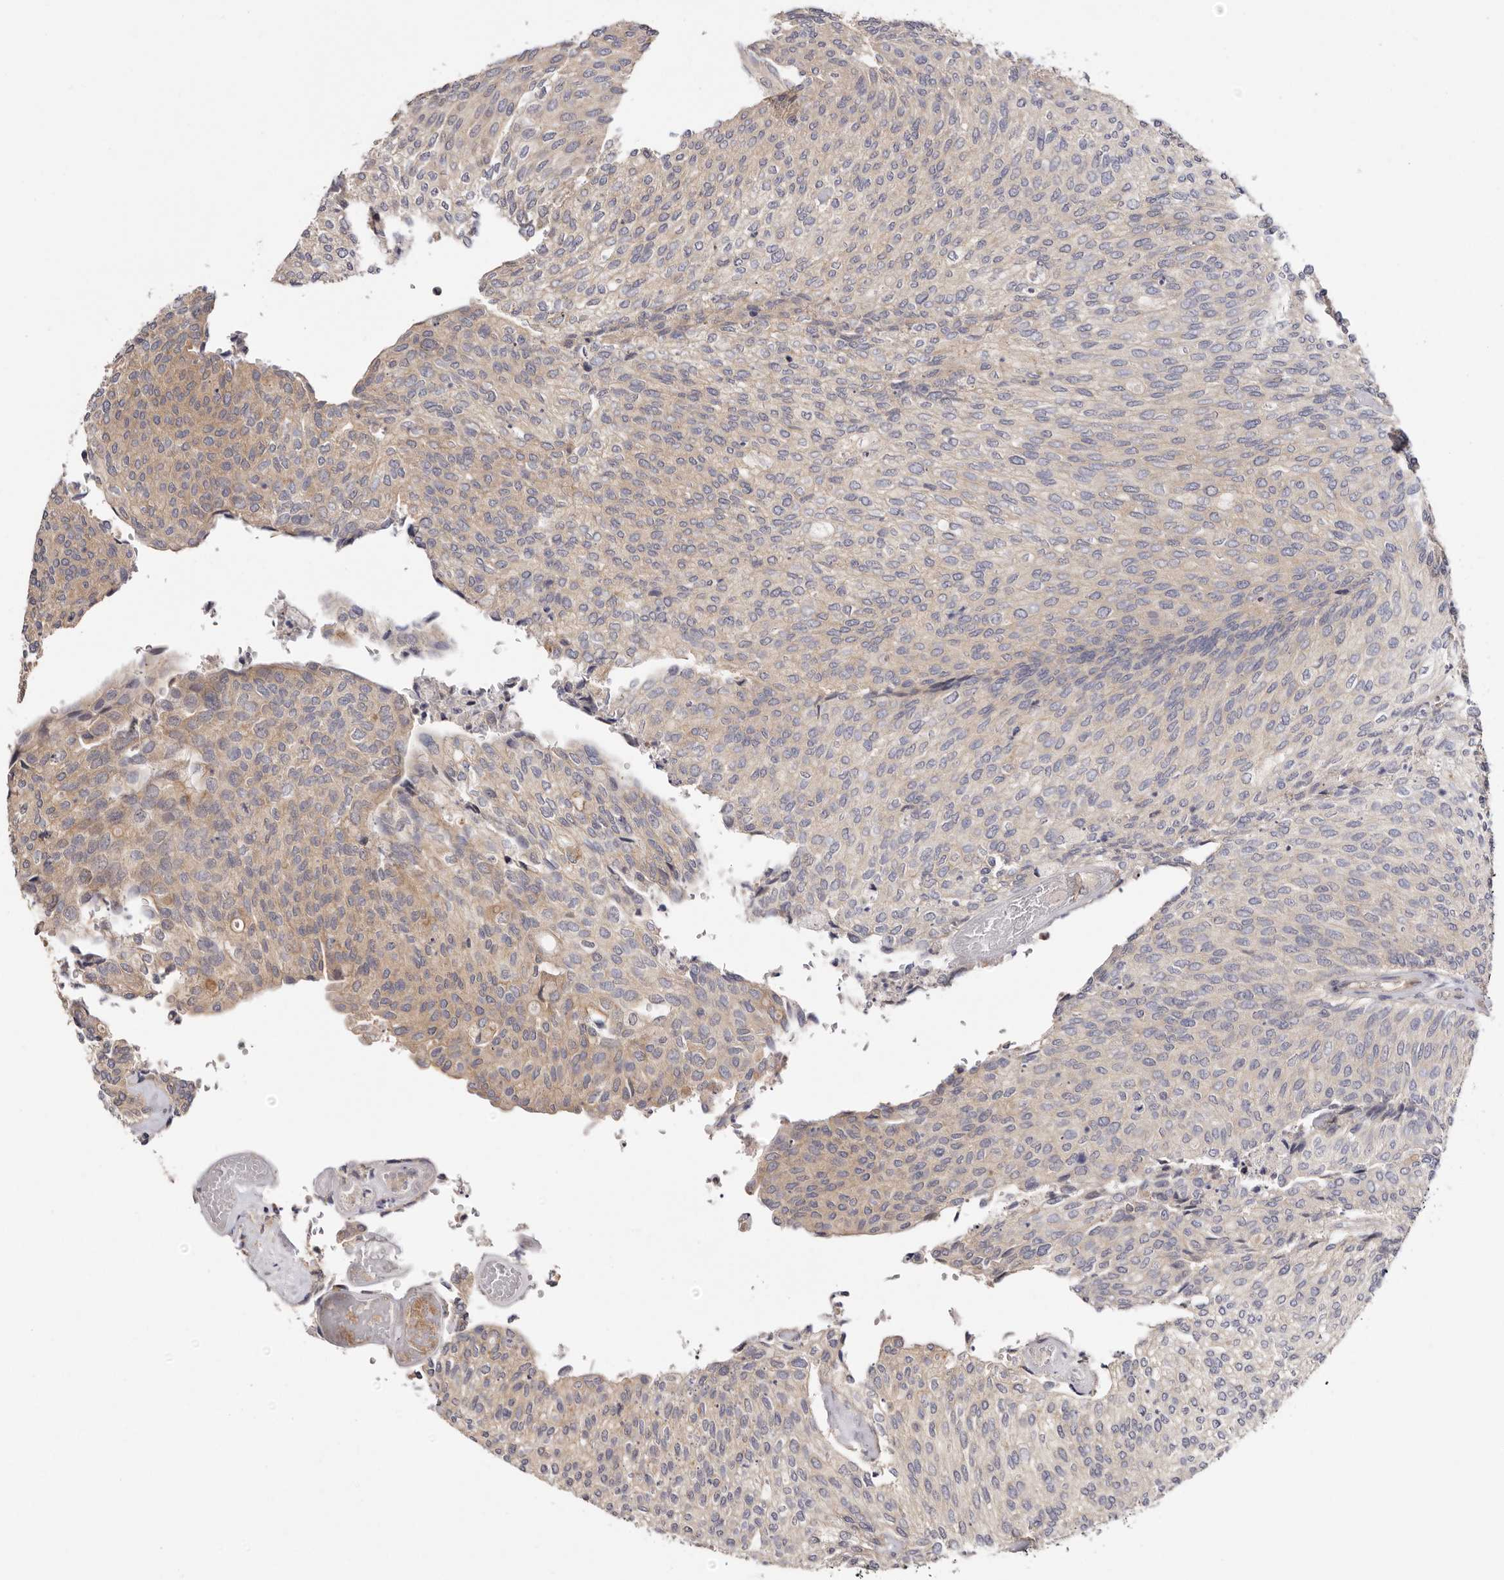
{"staining": {"intensity": "weak", "quantity": "<25%", "location": "cytoplasmic/membranous"}, "tissue": "urothelial cancer", "cell_type": "Tumor cells", "image_type": "cancer", "snomed": [{"axis": "morphology", "description": "Urothelial carcinoma, Low grade"}, {"axis": "topography", "description": "Urinary bladder"}], "caption": "Immunohistochemistry histopathology image of human urothelial cancer stained for a protein (brown), which displays no positivity in tumor cells.", "gene": "PANK4", "patient": {"sex": "female", "age": 79}}